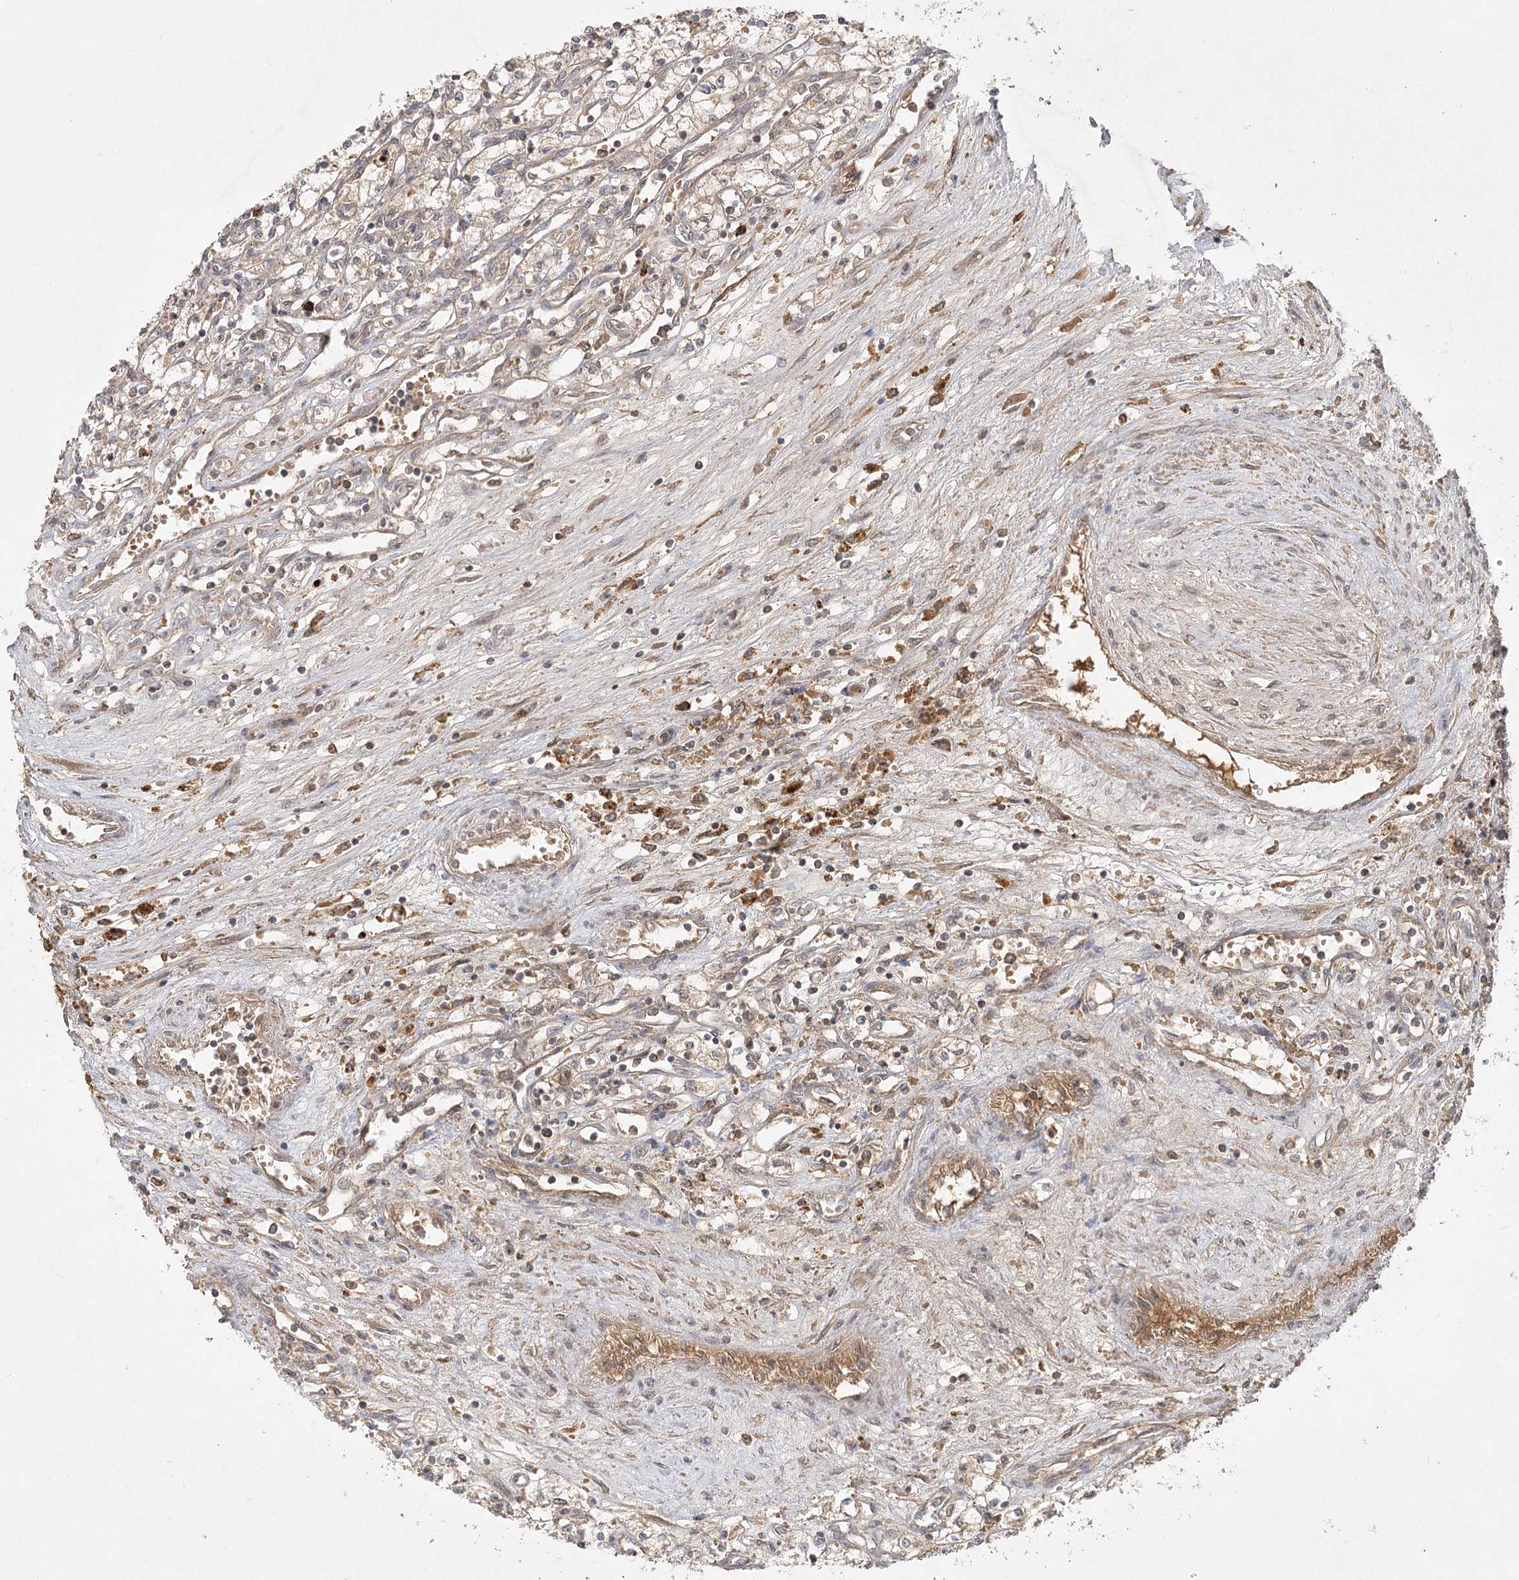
{"staining": {"intensity": "weak", "quantity": "<25%", "location": "cytoplasmic/membranous"}, "tissue": "renal cancer", "cell_type": "Tumor cells", "image_type": "cancer", "snomed": [{"axis": "morphology", "description": "Adenocarcinoma, NOS"}, {"axis": "topography", "description": "Kidney"}], "caption": "High power microscopy image of an immunohistochemistry image of renal adenocarcinoma, revealing no significant staining in tumor cells.", "gene": "ARL13A", "patient": {"sex": "male", "age": 59}}